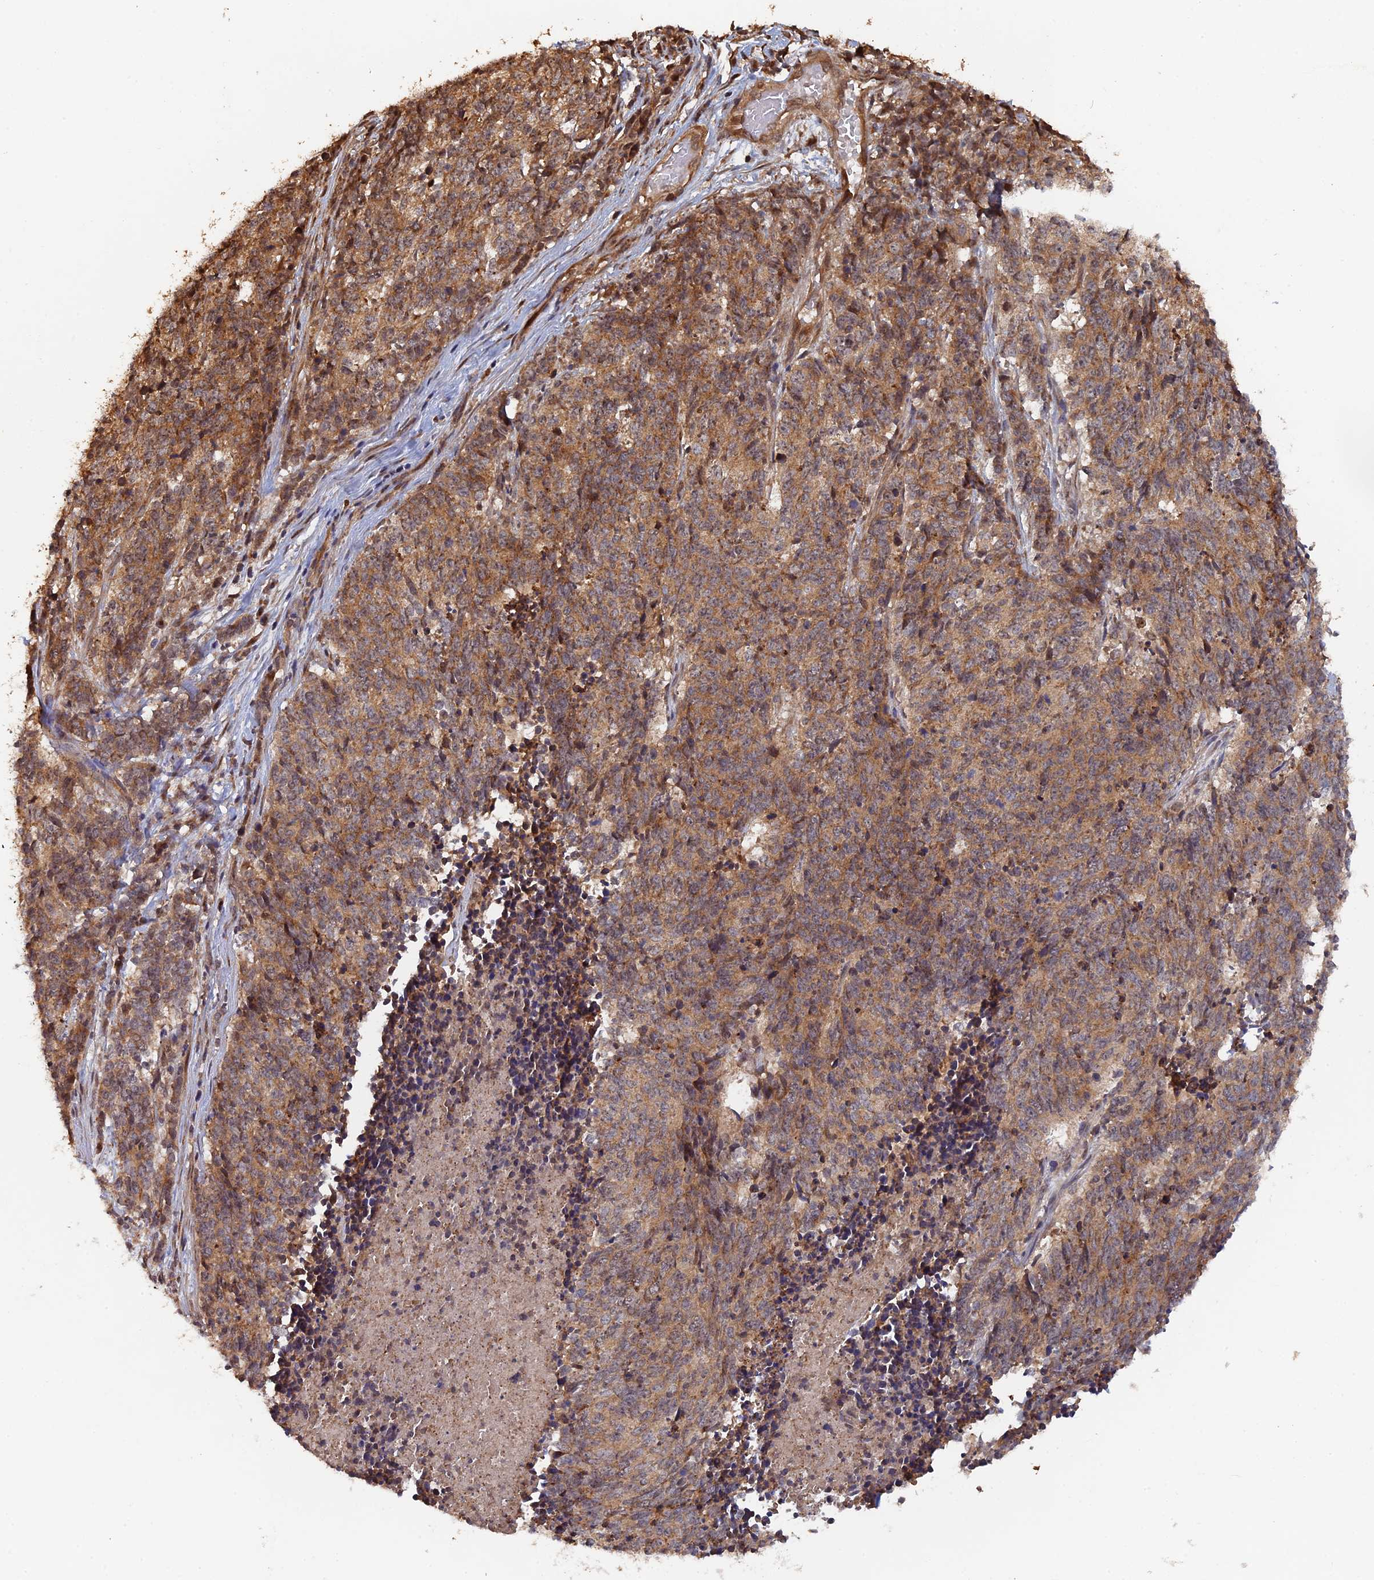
{"staining": {"intensity": "moderate", "quantity": ">75%", "location": "cytoplasmic/membranous"}, "tissue": "cervical cancer", "cell_type": "Tumor cells", "image_type": "cancer", "snomed": [{"axis": "morphology", "description": "Squamous cell carcinoma, NOS"}, {"axis": "topography", "description": "Cervix"}], "caption": "Squamous cell carcinoma (cervical) was stained to show a protein in brown. There is medium levels of moderate cytoplasmic/membranous staining in about >75% of tumor cells. The protein of interest is shown in brown color, while the nuclei are stained blue.", "gene": "VPS37C", "patient": {"sex": "female", "age": 29}}